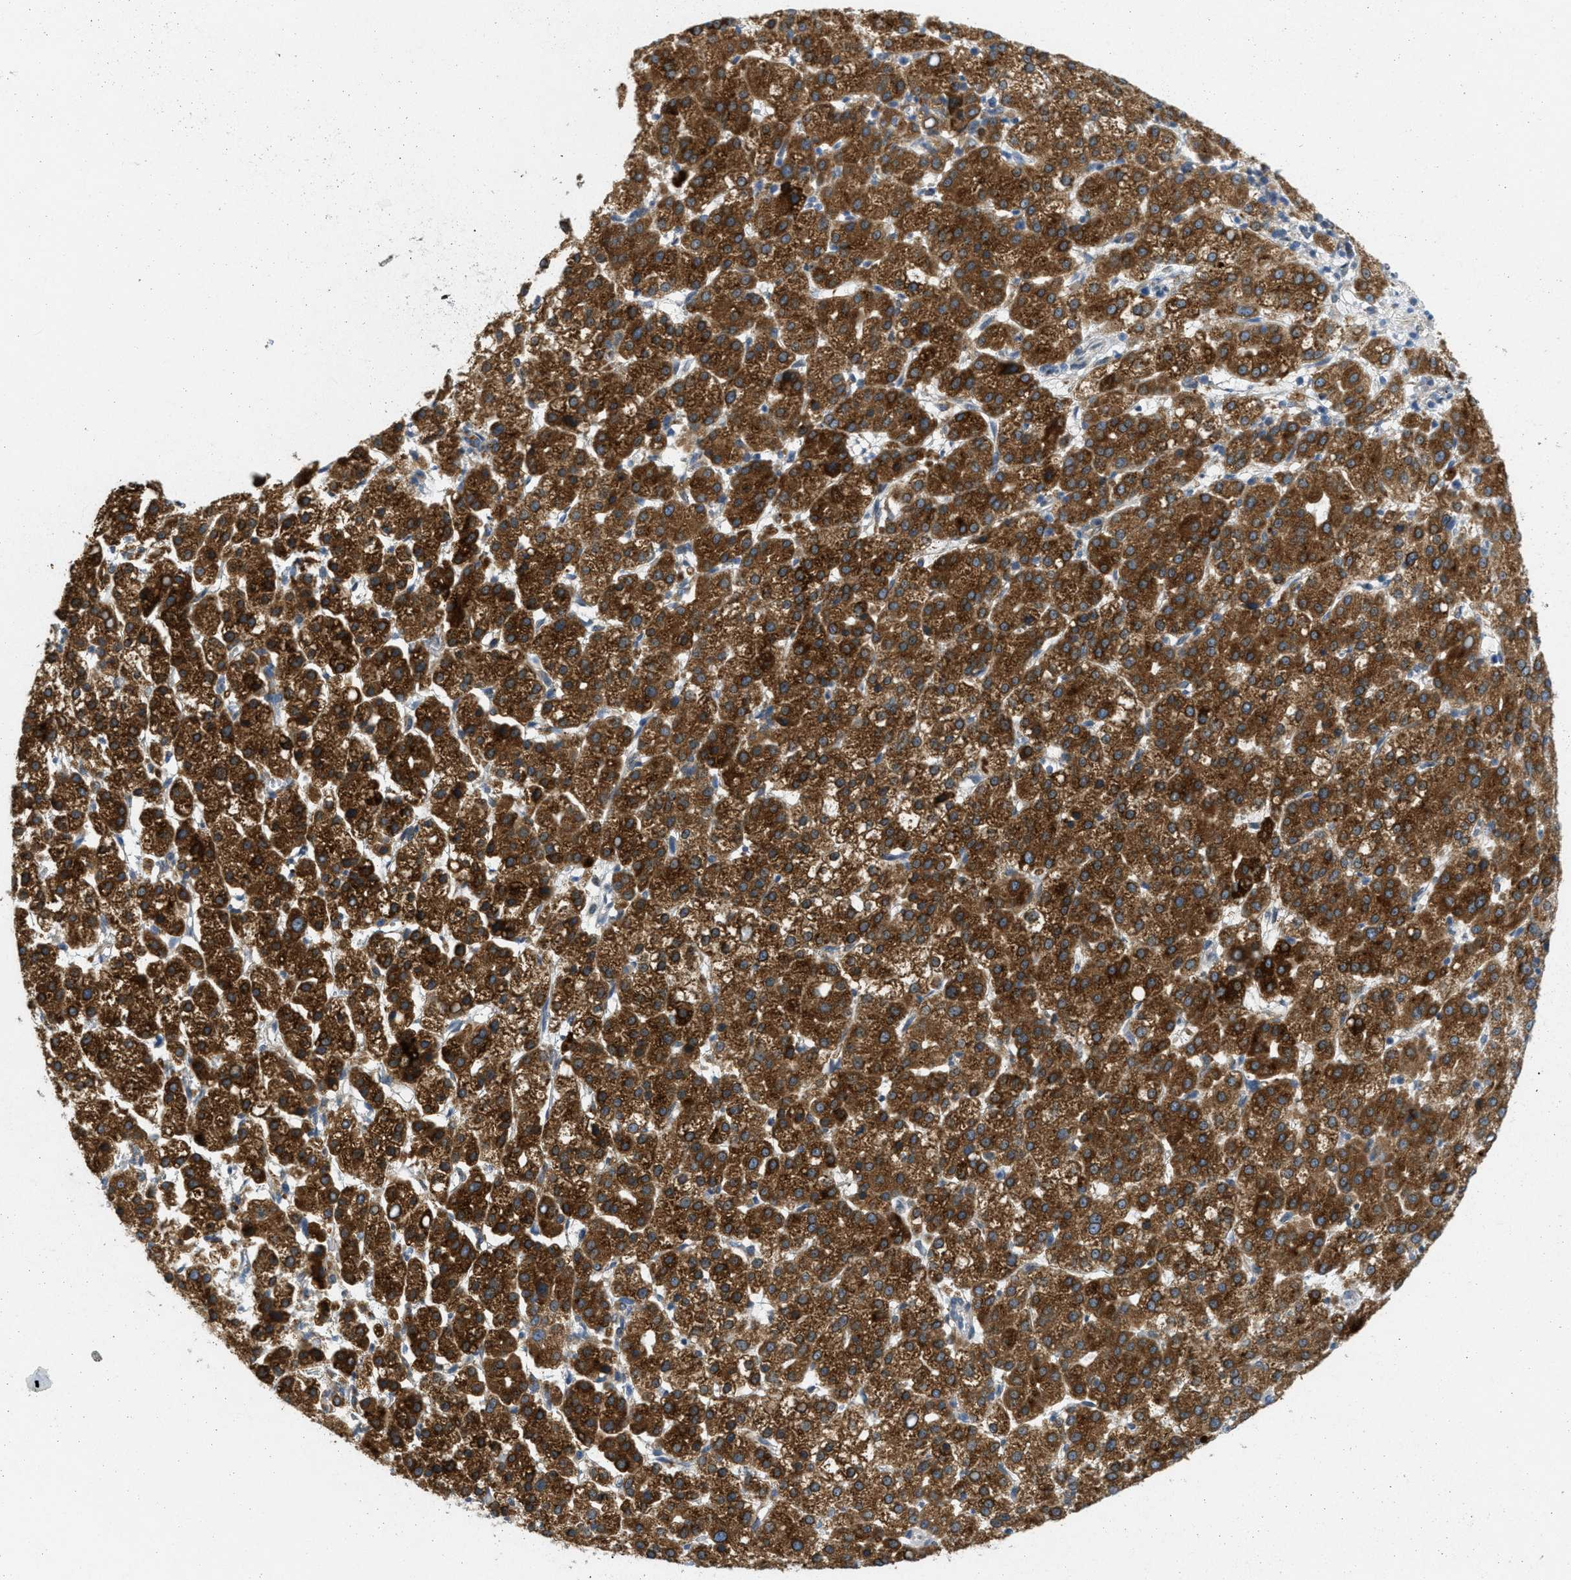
{"staining": {"intensity": "strong", "quantity": ">75%", "location": "cytoplasmic/membranous"}, "tissue": "liver cancer", "cell_type": "Tumor cells", "image_type": "cancer", "snomed": [{"axis": "morphology", "description": "Carcinoma, Hepatocellular, NOS"}, {"axis": "topography", "description": "Liver"}], "caption": "Hepatocellular carcinoma (liver) stained for a protein reveals strong cytoplasmic/membranous positivity in tumor cells.", "gene": "SIGMAR1", "patient": {"sex": "female", "age": 58}}